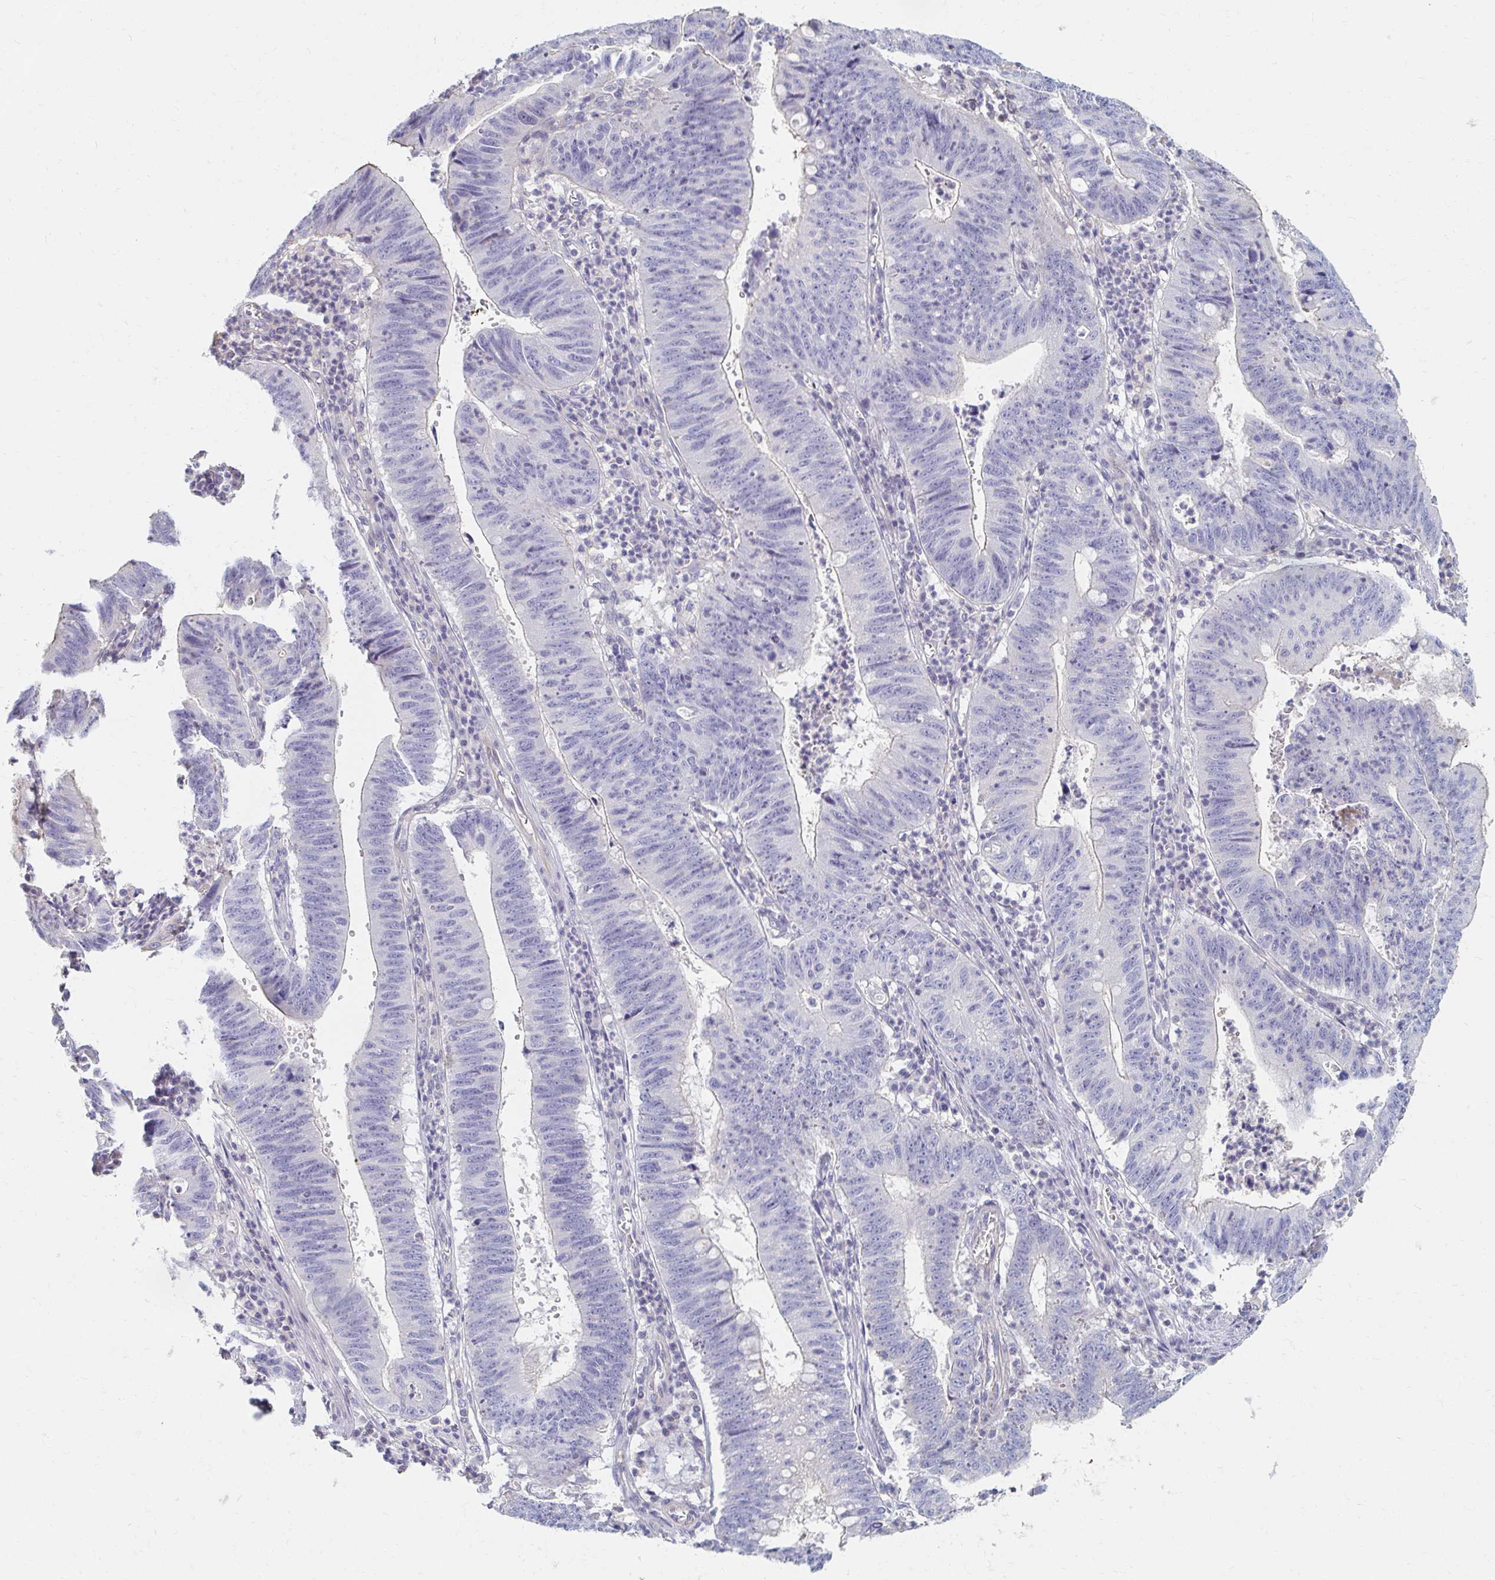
{"staining": {"intensity": "negative", "quantity": "none", "location": "none"}, "tissue": "stomach cancer", "cell_type": "Tumor cells", "image_type": "cancer", "snomed": [{"axis": "morphology", "description": "Adenocarcinoma, NOS"}, {"axis": "topography", "description": "Stomach"}], "caption": "IHC micrograph of stomach adenocarcinoma stained for a protein (brown), which shows no positivity in tumor cells.", "gene": "MYLK2", "patient": {"sex": "male", "age": 59}}